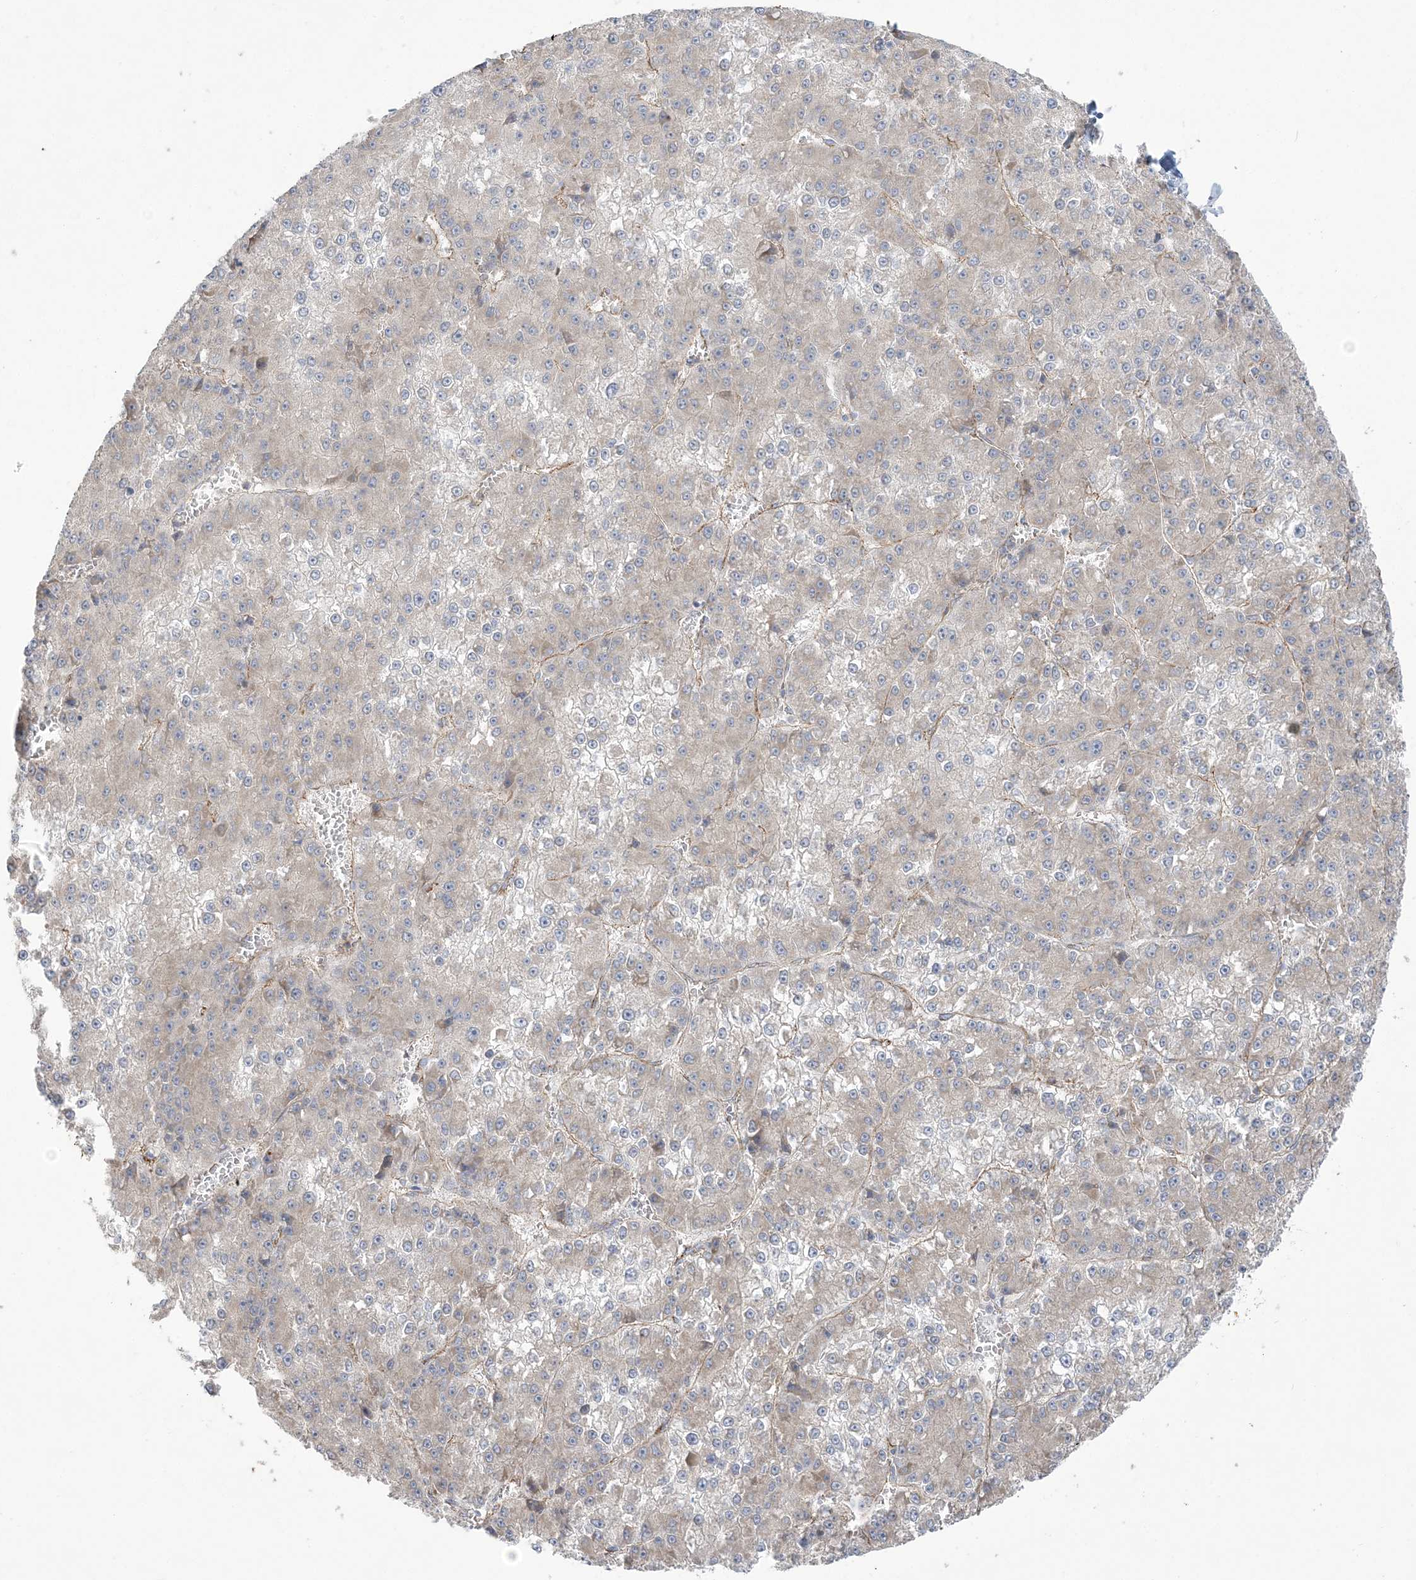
{"staining": {"intensity": "negative", "quantity": "none", "location": "none"}, "tissue": "liver cancer", "cell_type": "Tumor cells", "image_type": "cancer", "snomed": [{"axis": "morphology", "description": "Carcinoma, Hepatocellular, NOS"}, {"axis": "topography", "description": "Liver"}], "caption": "Tumor cells show no significant protein expression in liver hepatocellular carcinoma. The staining was performed using DAB (3,3'-diaminobenzidine) to visualize the protein expression in brown, while the nuclei were stained in blue with hematoxylin (Magnification: 20x).", "gene": "FARSB", "patient": {"sex": "female", "age": 73}}